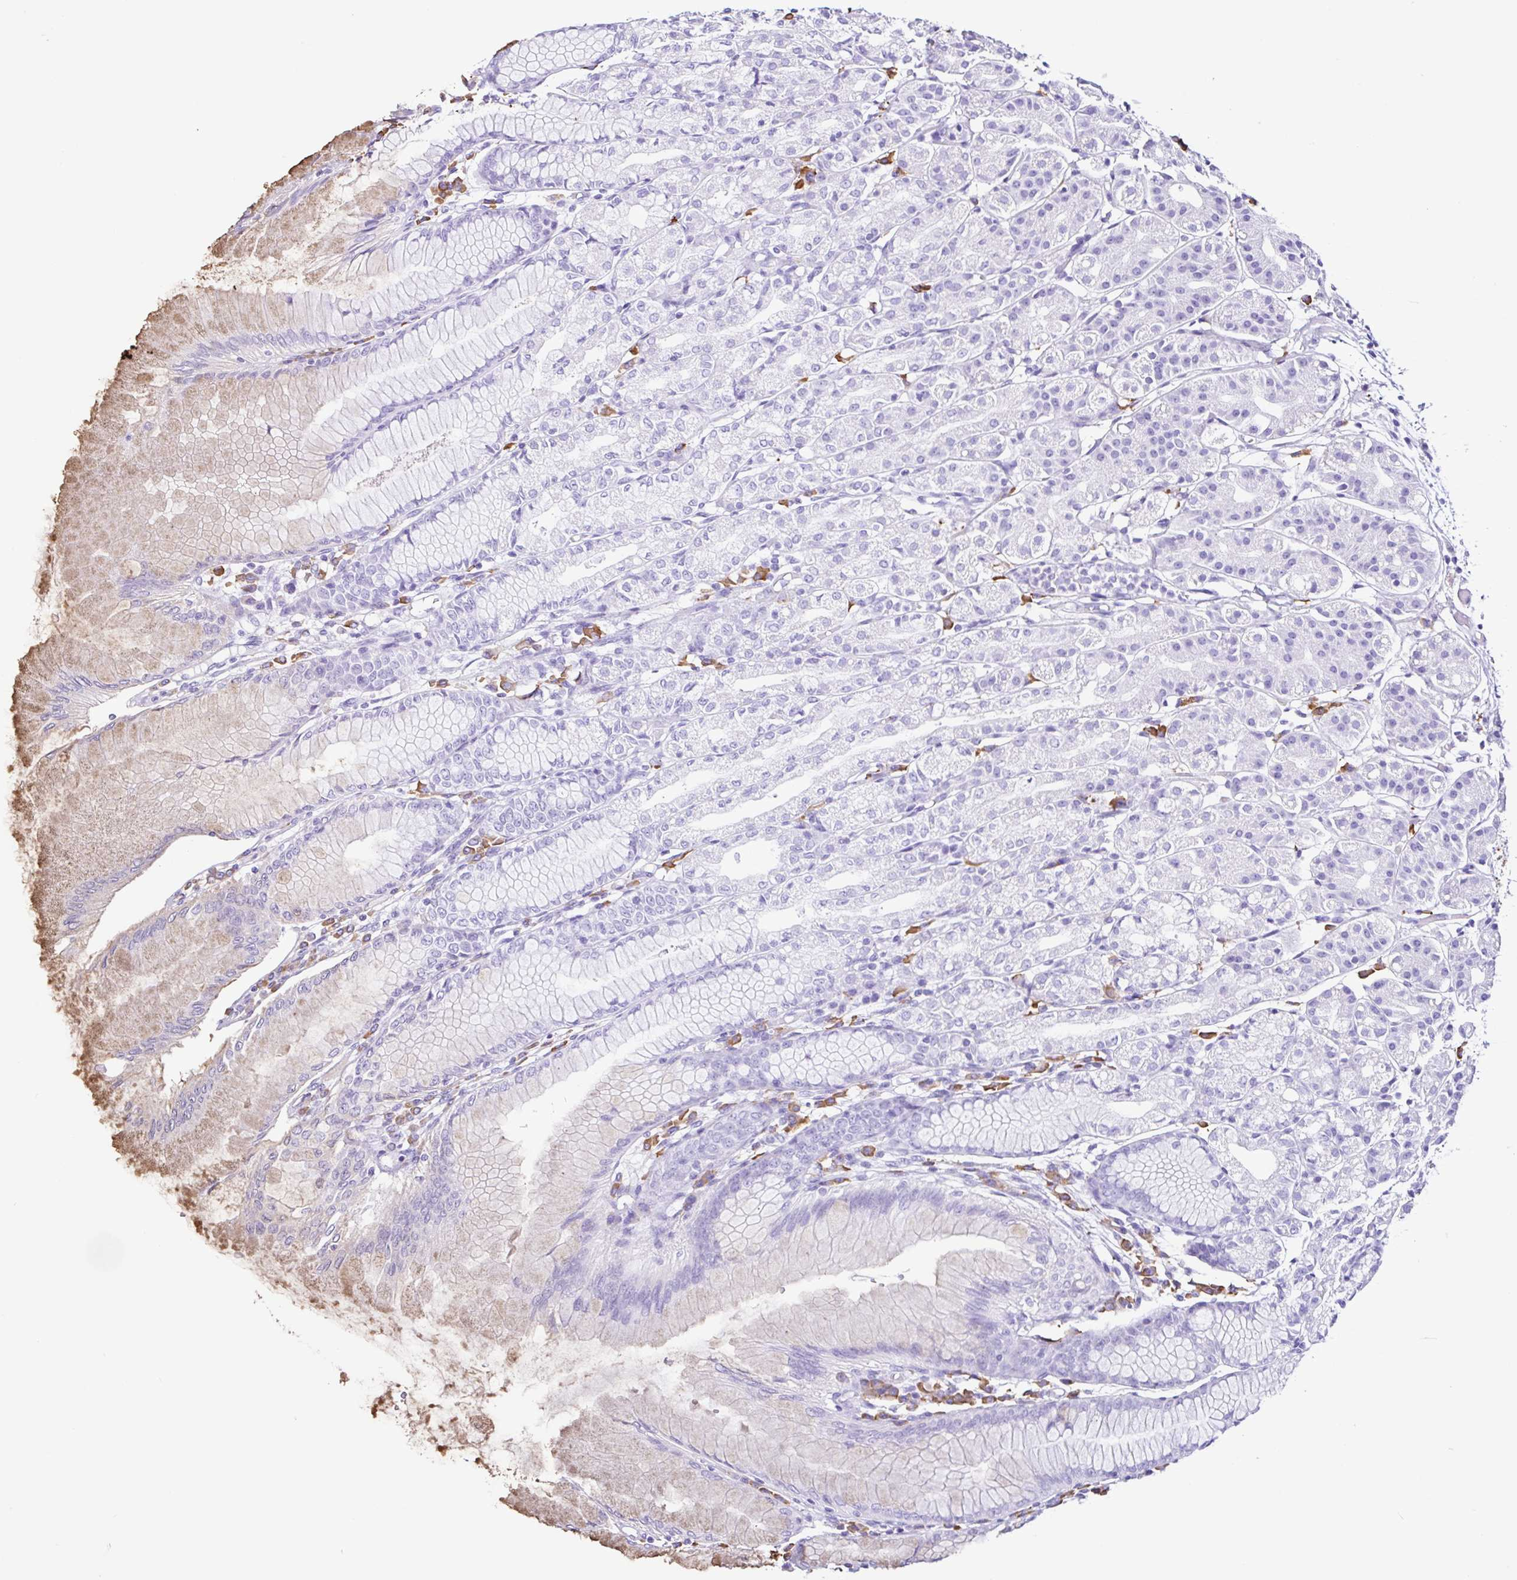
{"staining": {"intensity": "weak", "quantity": "<25%", "location": "cytoplasmic/membranous"}, "tissue": "stomach", "cell_type": "Glandular cells", "image_type": "normal", "snomed": [{"axis": "morphology", "description": "Normal tissue, NOS"}, {"axis": "topography", "description": "Stomach"}], "caption": "Immunohistochemical staining of benign stomach displays no significant expression in glandular cells. The staining was performed using DAB to visualize the protein expression in brown, while the nuclei were stained in blue with hematoxylin (Magnification: 20x).", "gene": "PIGF", "patient": {"sex": "female", "age": 57}}